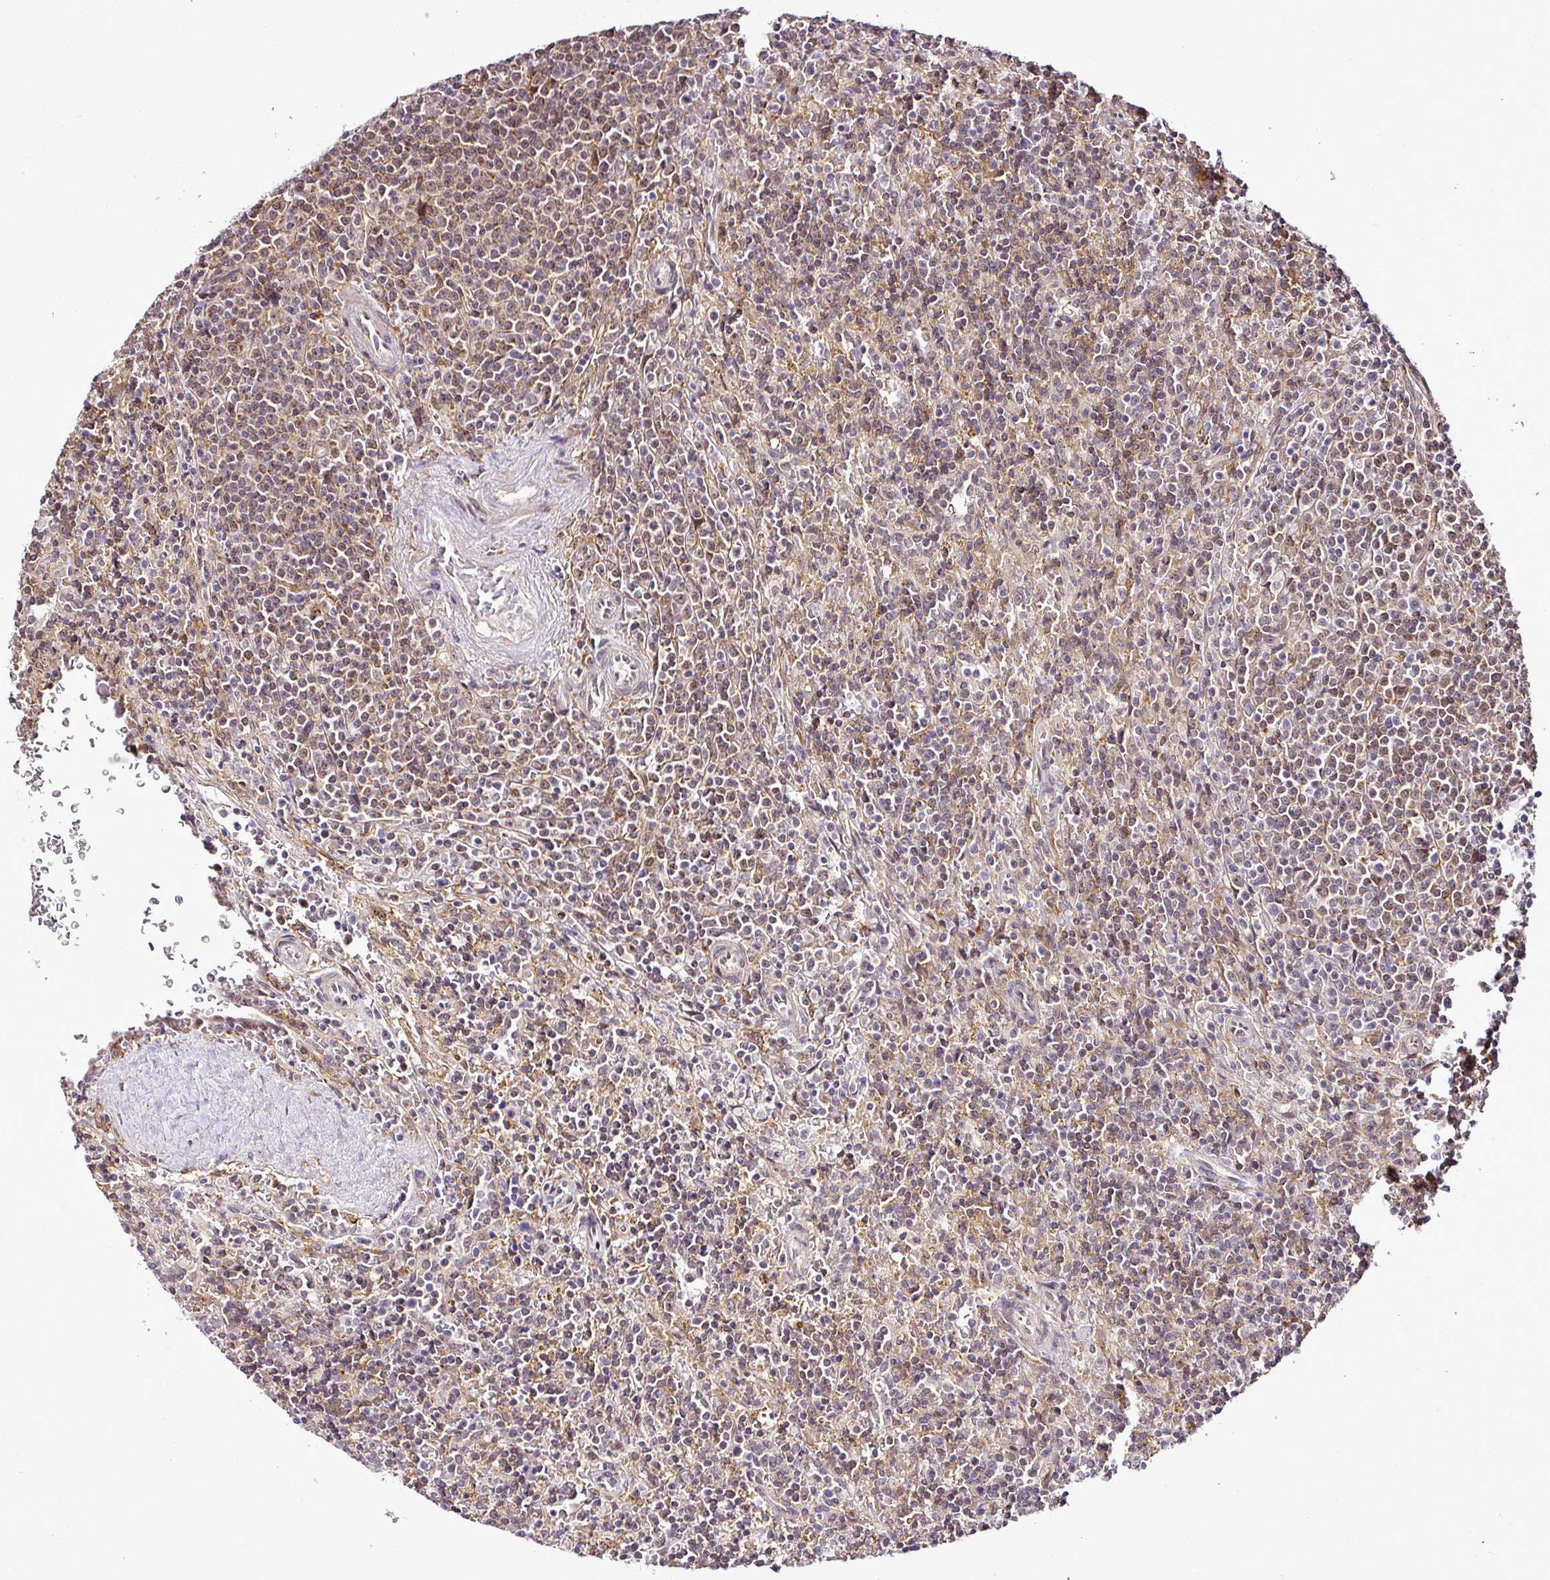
{"staining": {"intensity": "weak", "quantity": "<25%", "location": "nuclear"}, "tissue": "lymphoma", "cell_type": "Tumor cells", "image_type": "cancer", "snomed": [{"axis": "morphology", "description": "Malignant lymphoma, non-Hodgkin's type, Low grade"}, {"axis": "topography", "description": "Spleen"}], "caption": "Human malignant lymphoma, non-Hodgkin's type (low-grade) stained for a protein using immunohistochemistry (IHC) exhibits no expression in tumor cells.", "gene": "FAM153A", "patient": {"sex": "male", "age": 67}}